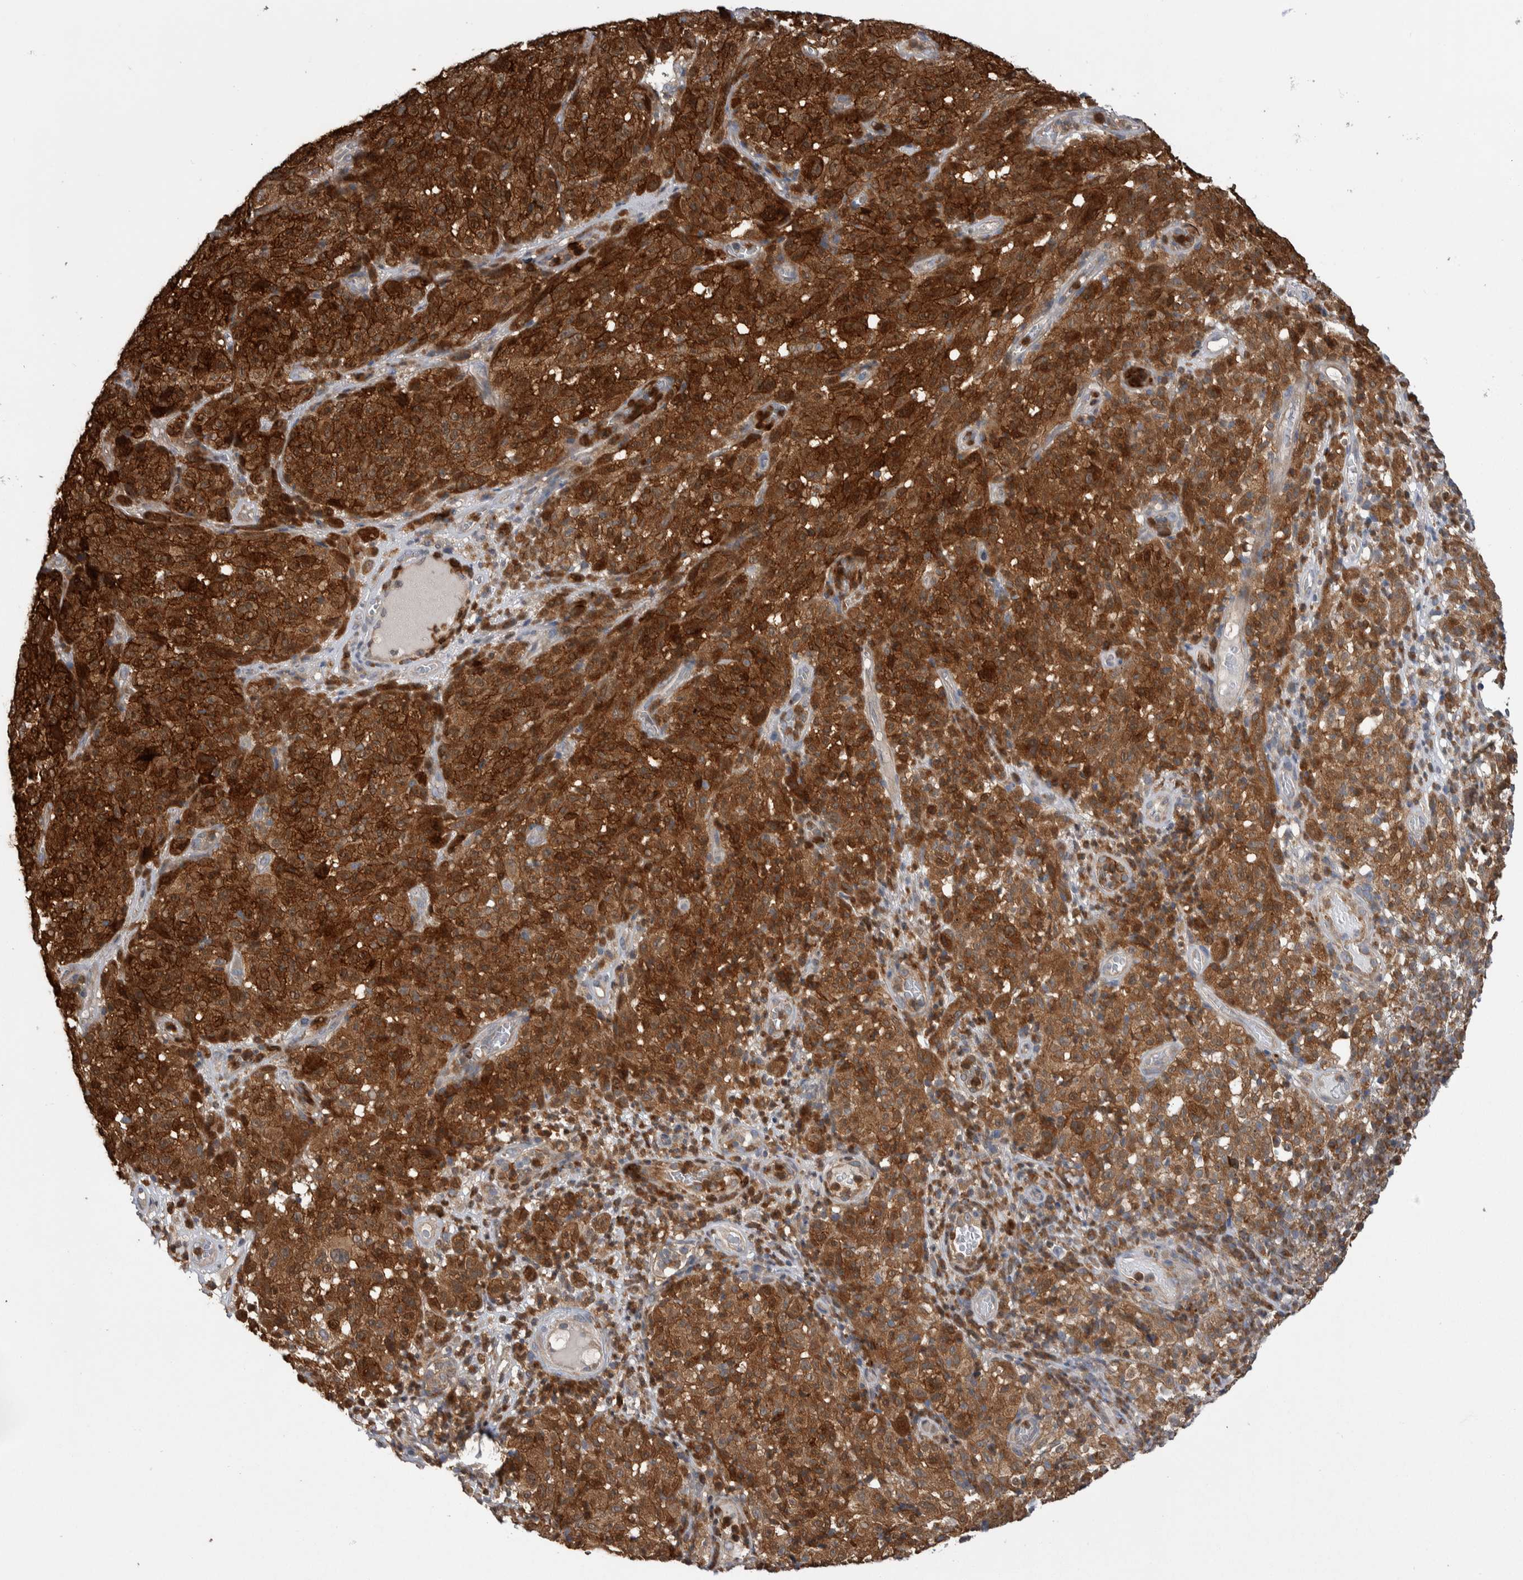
{"staining": {"intensity": "moderate", "quantity": ">75%", "location": "cytoplasmic/membranous"}, "tissue": "melanoma", "cell_type": "Tumor cells", "image_type": "cancer", "snomed": [{"axis": "morphology", "description": "Malignant melanoma, NOS"}, {"axis": "topography", "description": "Skin"}], "caption": "High-power microscopy captured an immunohistochemistry (IHC) photomicrograph of melanoma, revealing moderate cytoplasmic/membranous staining in about >75% of tumor cells.", "gene": "SDCBP", "patient": {"sex": "female", "age": 82}}